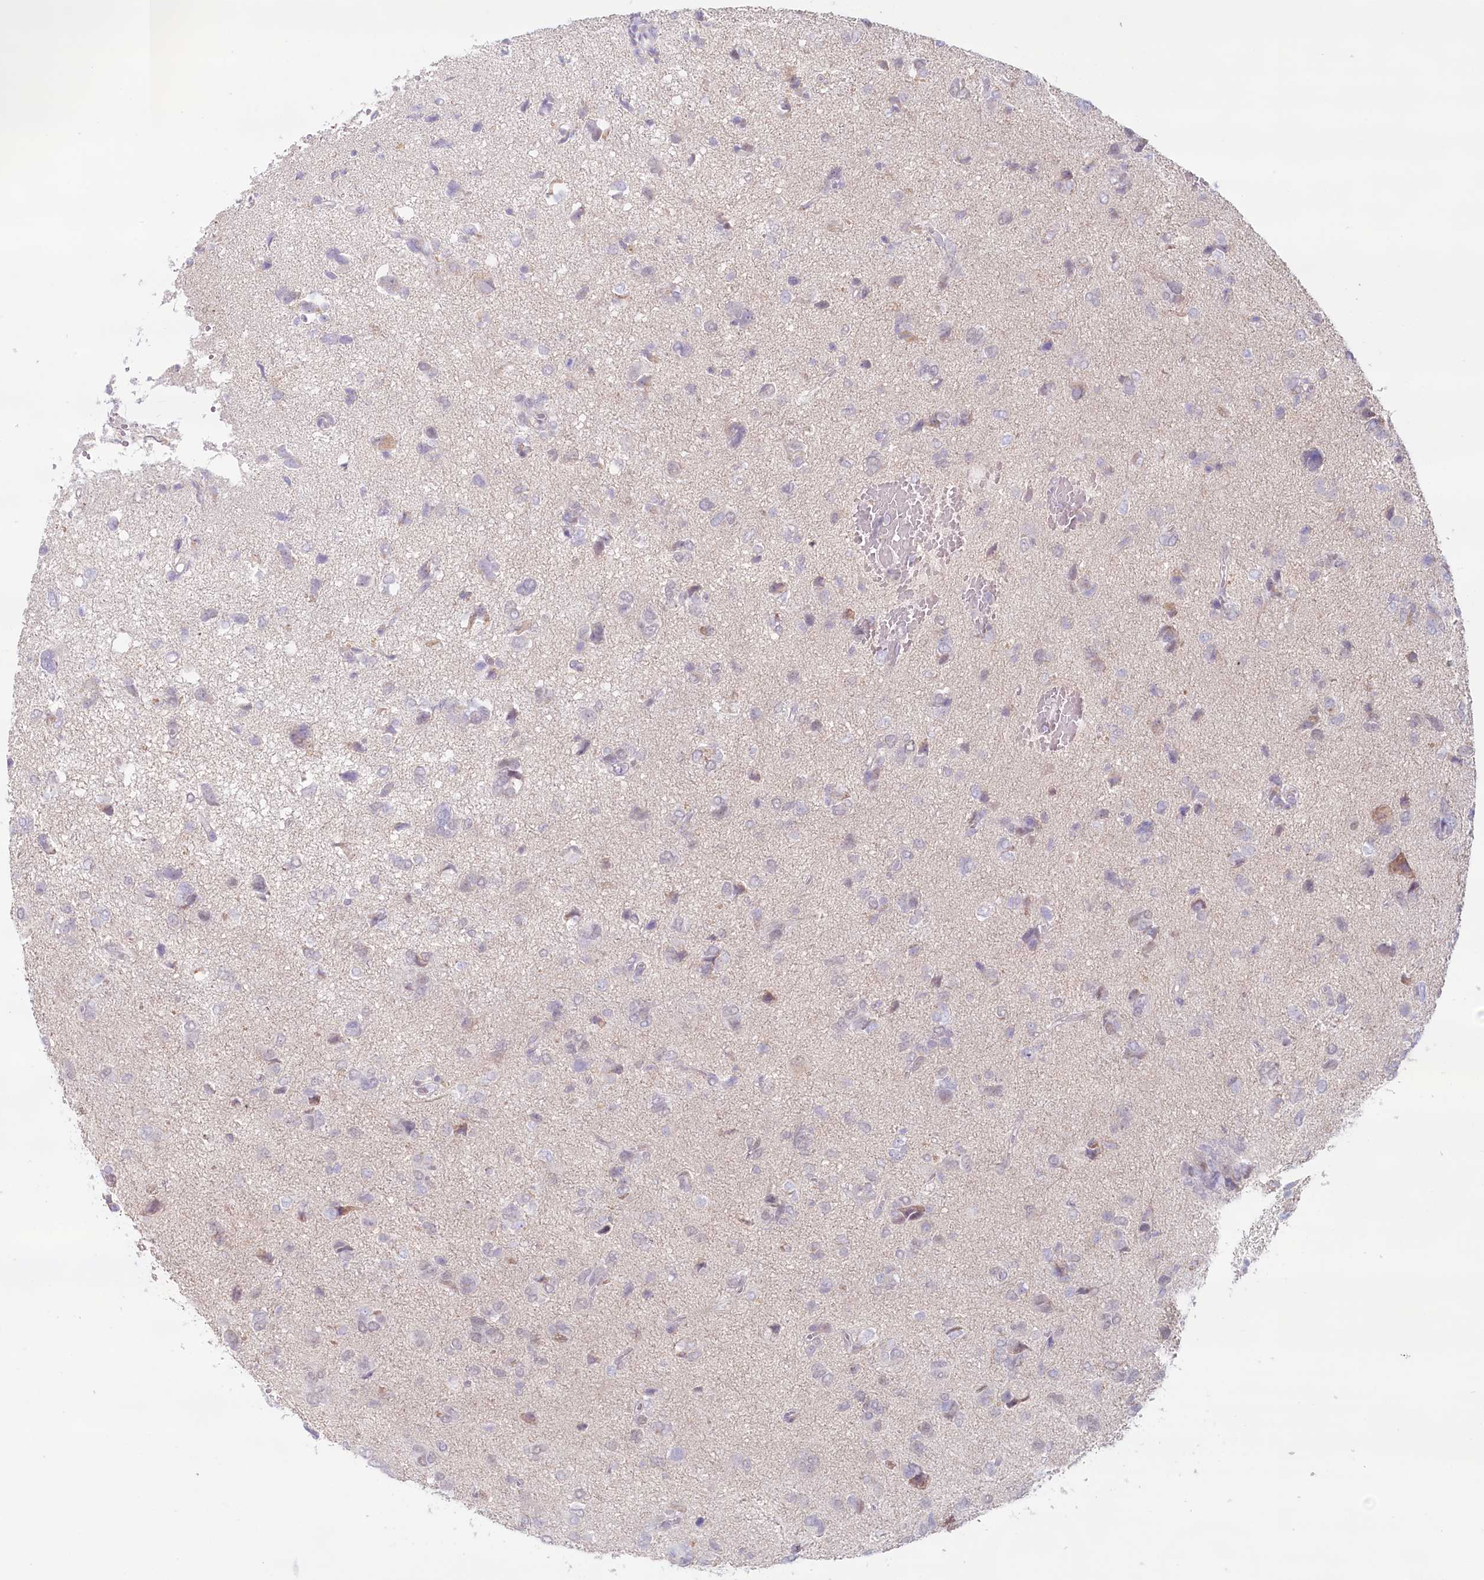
{"staining": {"intensity": "negative", "quantity": "none", "location": "none"}, "tissue": "glioma", "cell_type": "Tumor cells", "image_type": "cancer", "snomed": [{"axis": "morphology", "description": "Glioma, malignant, High grade"}, {"axis": "topography", "description": "Brain"}], "caption": "IHC histopathology image of neoplastic tissue: malignant high-grade glioma stained with DAB exhibits no significant protein positivity in tumor cells.", "gene": "PSAPL1", "patient": {"sex": "female", "age": 59}}